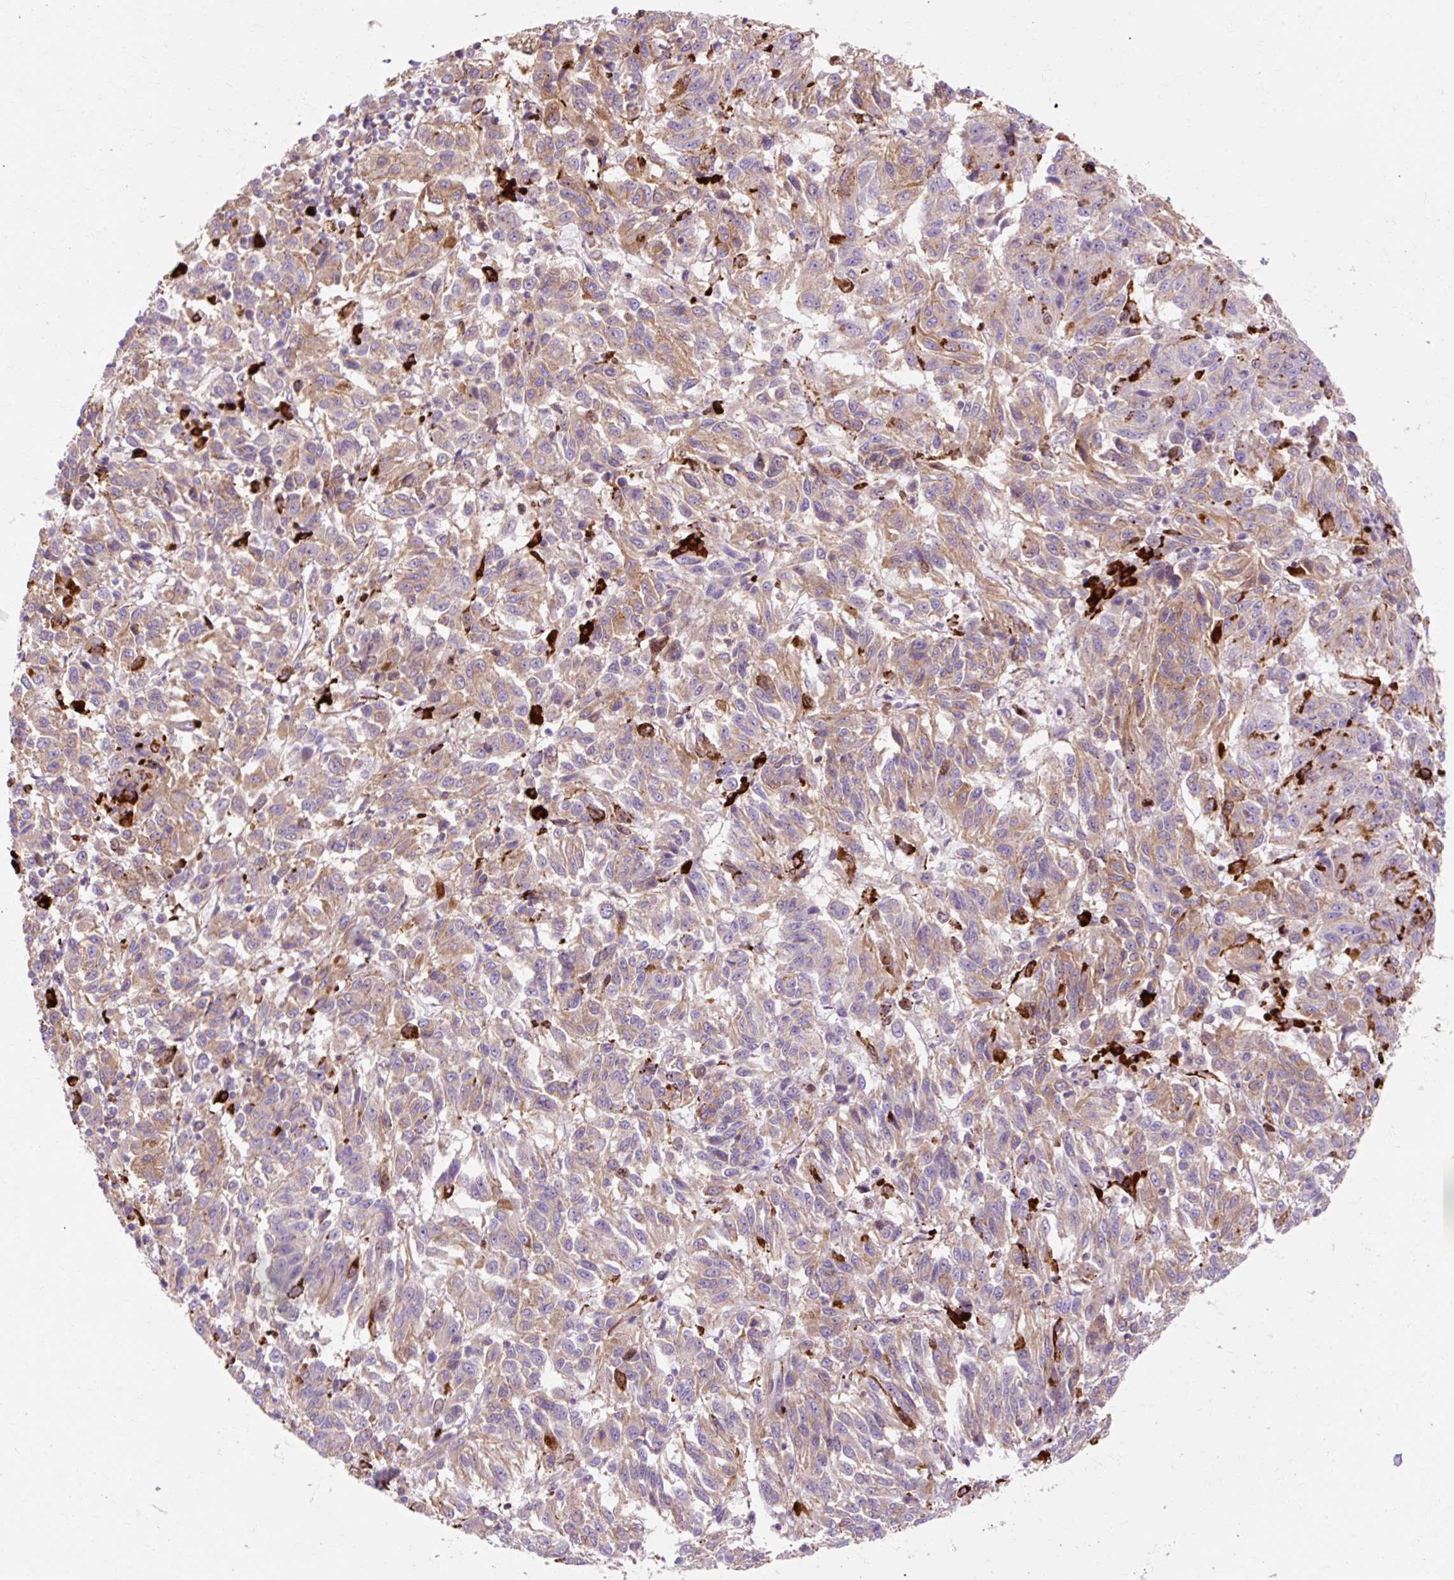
{"staining": {"intensity": "moderate", "quantity": ">75%", "location": "cytoplasmic/membranous"}, "tissue": "melanoma", "cell_type": "Tumor cells", "image_type": "cancer", "snomed": [{"axis": "morphology", "description": "Malignant melanoma, Metastatic site"}, {"axis": "topography", "description": "Lung"}], "caption": "Immunohistochemical staining of human malignant melanoma (metastatic site) demonstrates moderate cytoplasmic/membranous protein positivity in approximately >75% of tumor cells.", "gene": "TBC1D2B", "patient": {"sex": "male", "age": 64}}